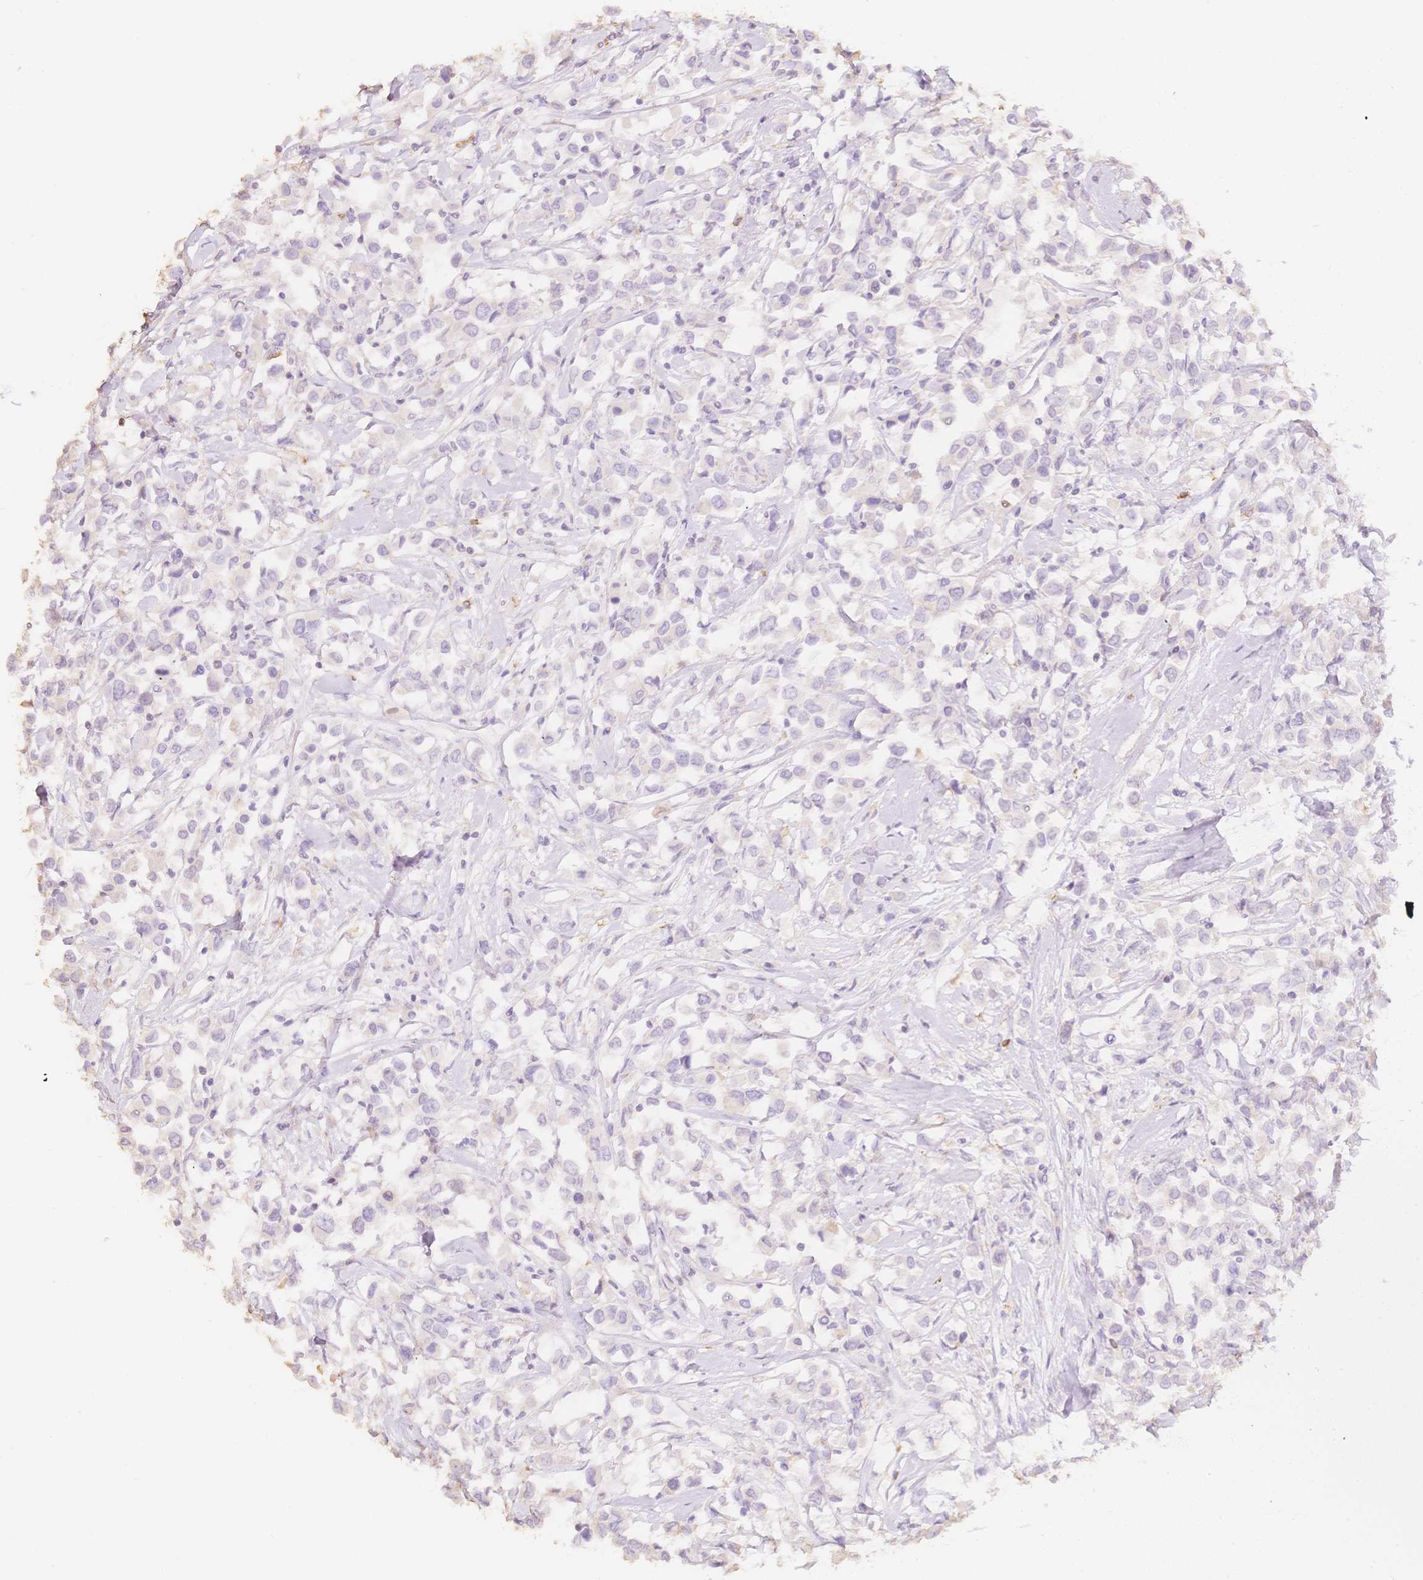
{"staining": {"intensity": "negative", "quantity": "none", "location": "none"}, "tissue": "breast cancer", "cell_type": "Tumor cells", "image_type": "cancer", "snomed": [{"axis": "morphology", "description": "Duct carcinoma"}, {"axis": "topography", "description": "Breast"}], "caption": "An image of human invasive ductal carcinoma (breast) is negative for staining in tumor cells.", "gene": "MBOAT7", "patient": {"sex": "female", "age": 61}}